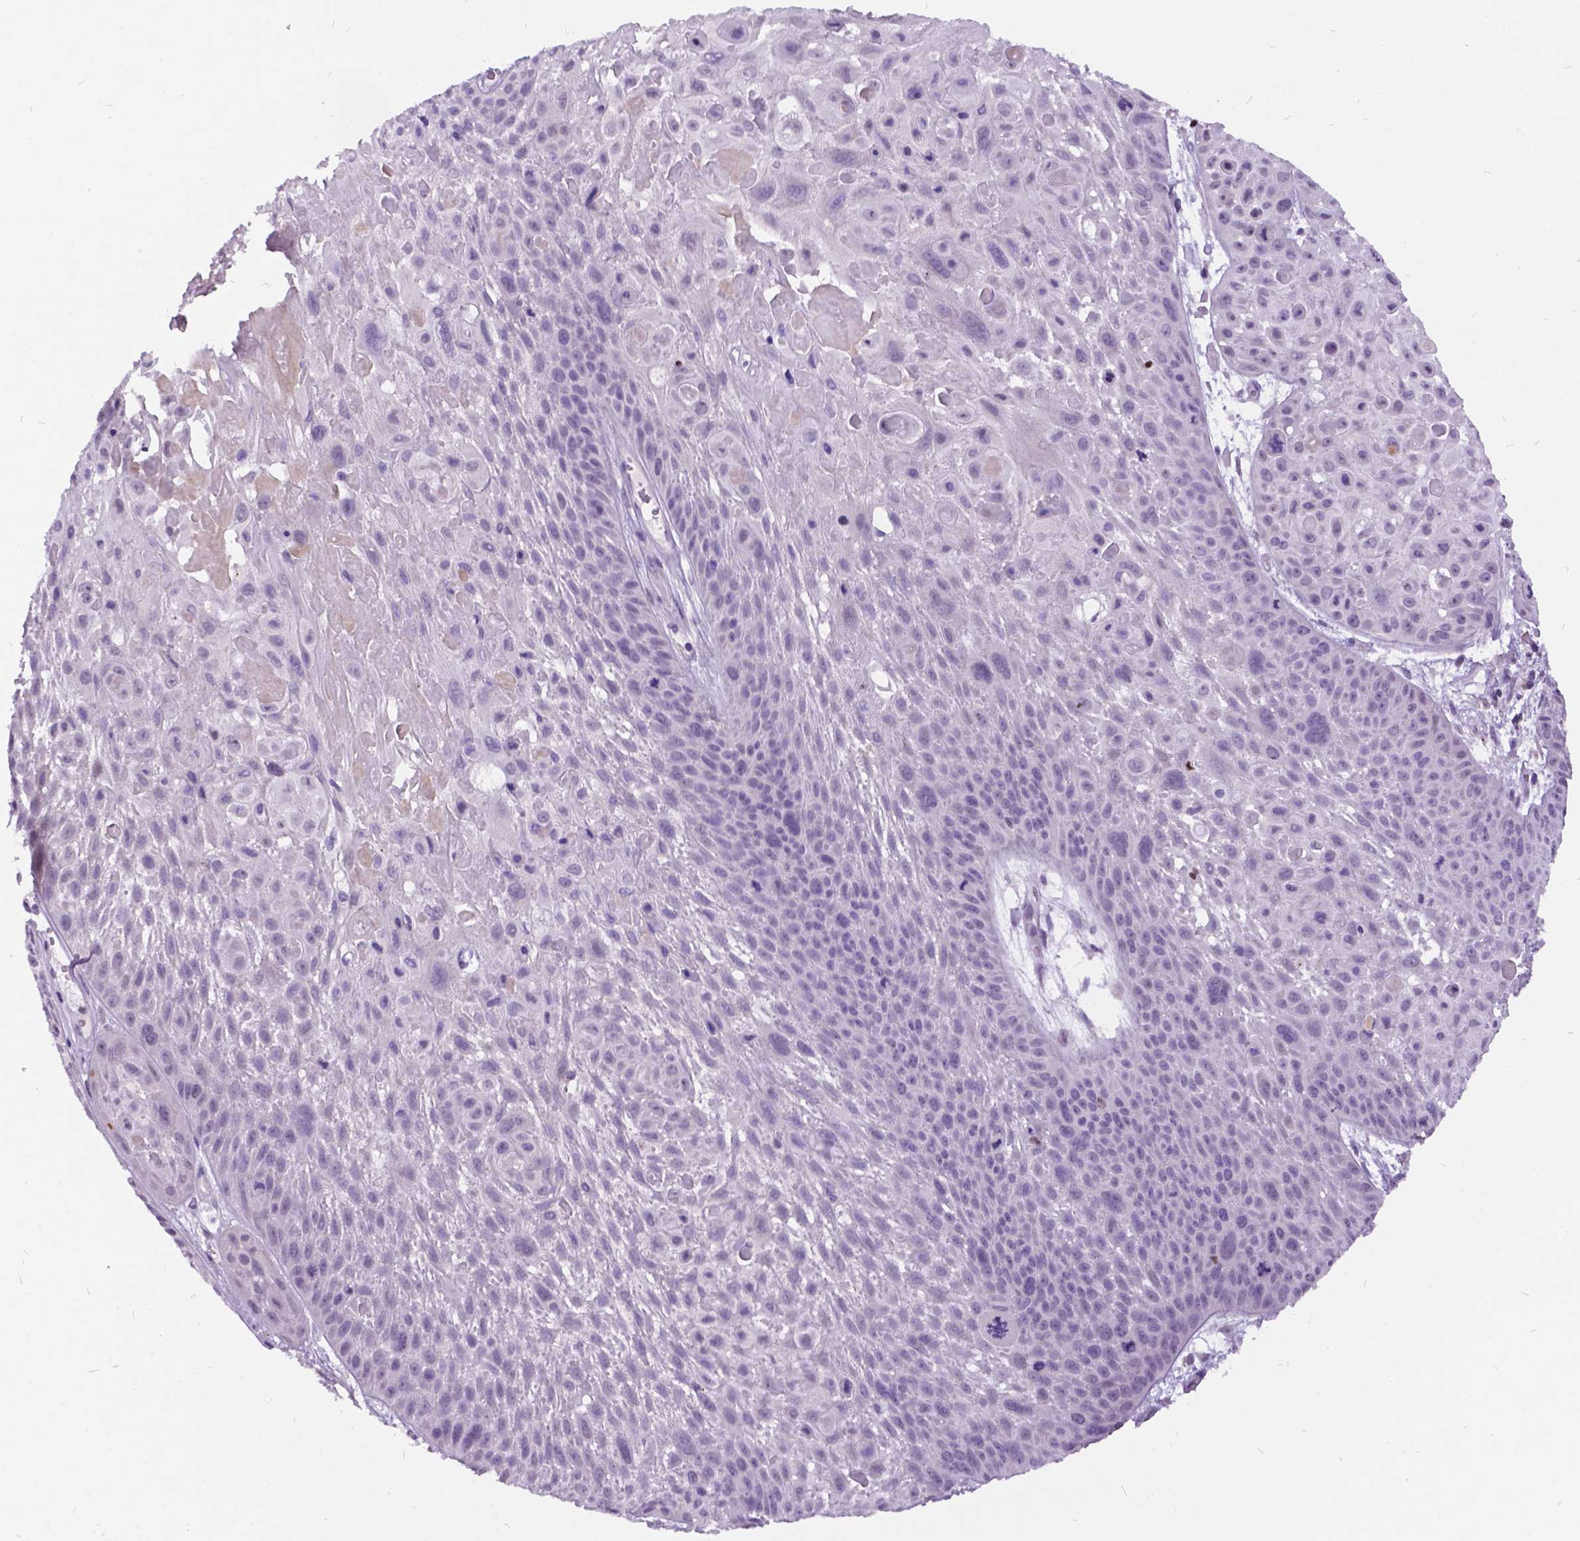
{"staining": {"intensity": "negative", "quantity": "none", "location": "none"}, "tissue": "skin cancer", "cell_type": "Tumor cells", "image_type": "cancer", "snomed": [{"axis": "morphology", "description": "Squamous cell carcinoma, NOS"}, {"axis": "topography", "description": "Skin"}, {"axis": "topography", "description": "Anal"}], "caption": "Tumor cells show no significant protein staining in skin cancer (squamous cell carcinoma). Nuclei are stained in blue.", "gene": "DPF3", "patient": {"sex": "female", "age": 75}}